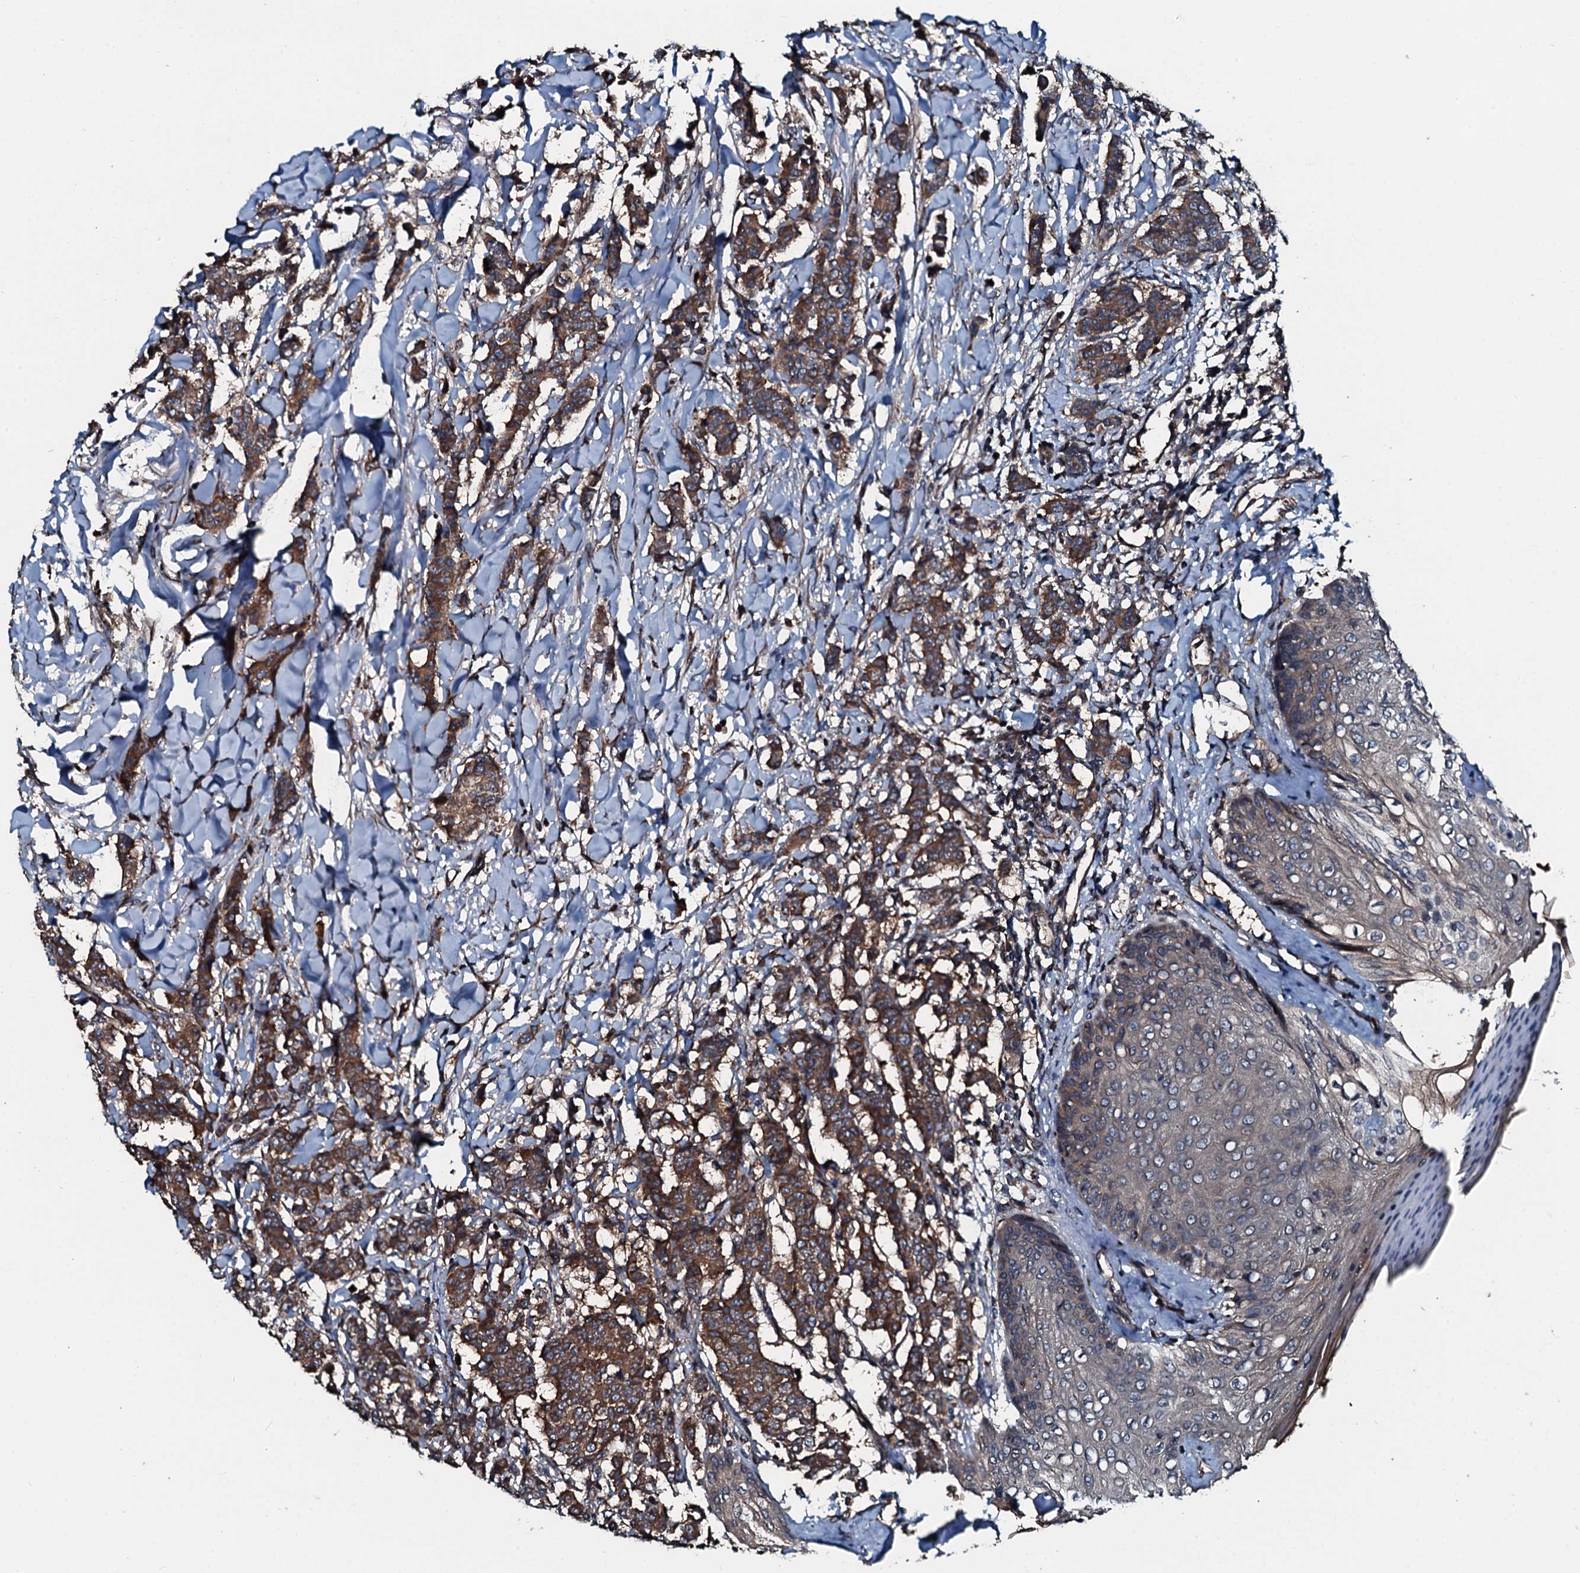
{"staining": {"intensity": "moderate", "quantity": ">75%", "location": "cytoplasmic/membranous"}, "tissue": "breast cancer", "cell_type": "Tumor cells", "image_type": "cancer", "snomed": [{"axis": "morphology", "description": "Duct carcinoma"}, {"axis": "topography", "description": "Breast"}], "caption": "A medium amount of moderate cytoplasmic/membranous expression is appreciated in approximately >75% of tumor cells in breast intraductal carcinoma tissue.", "gene": "AARS1", "patient": {"sex": "female", "age": 40}}